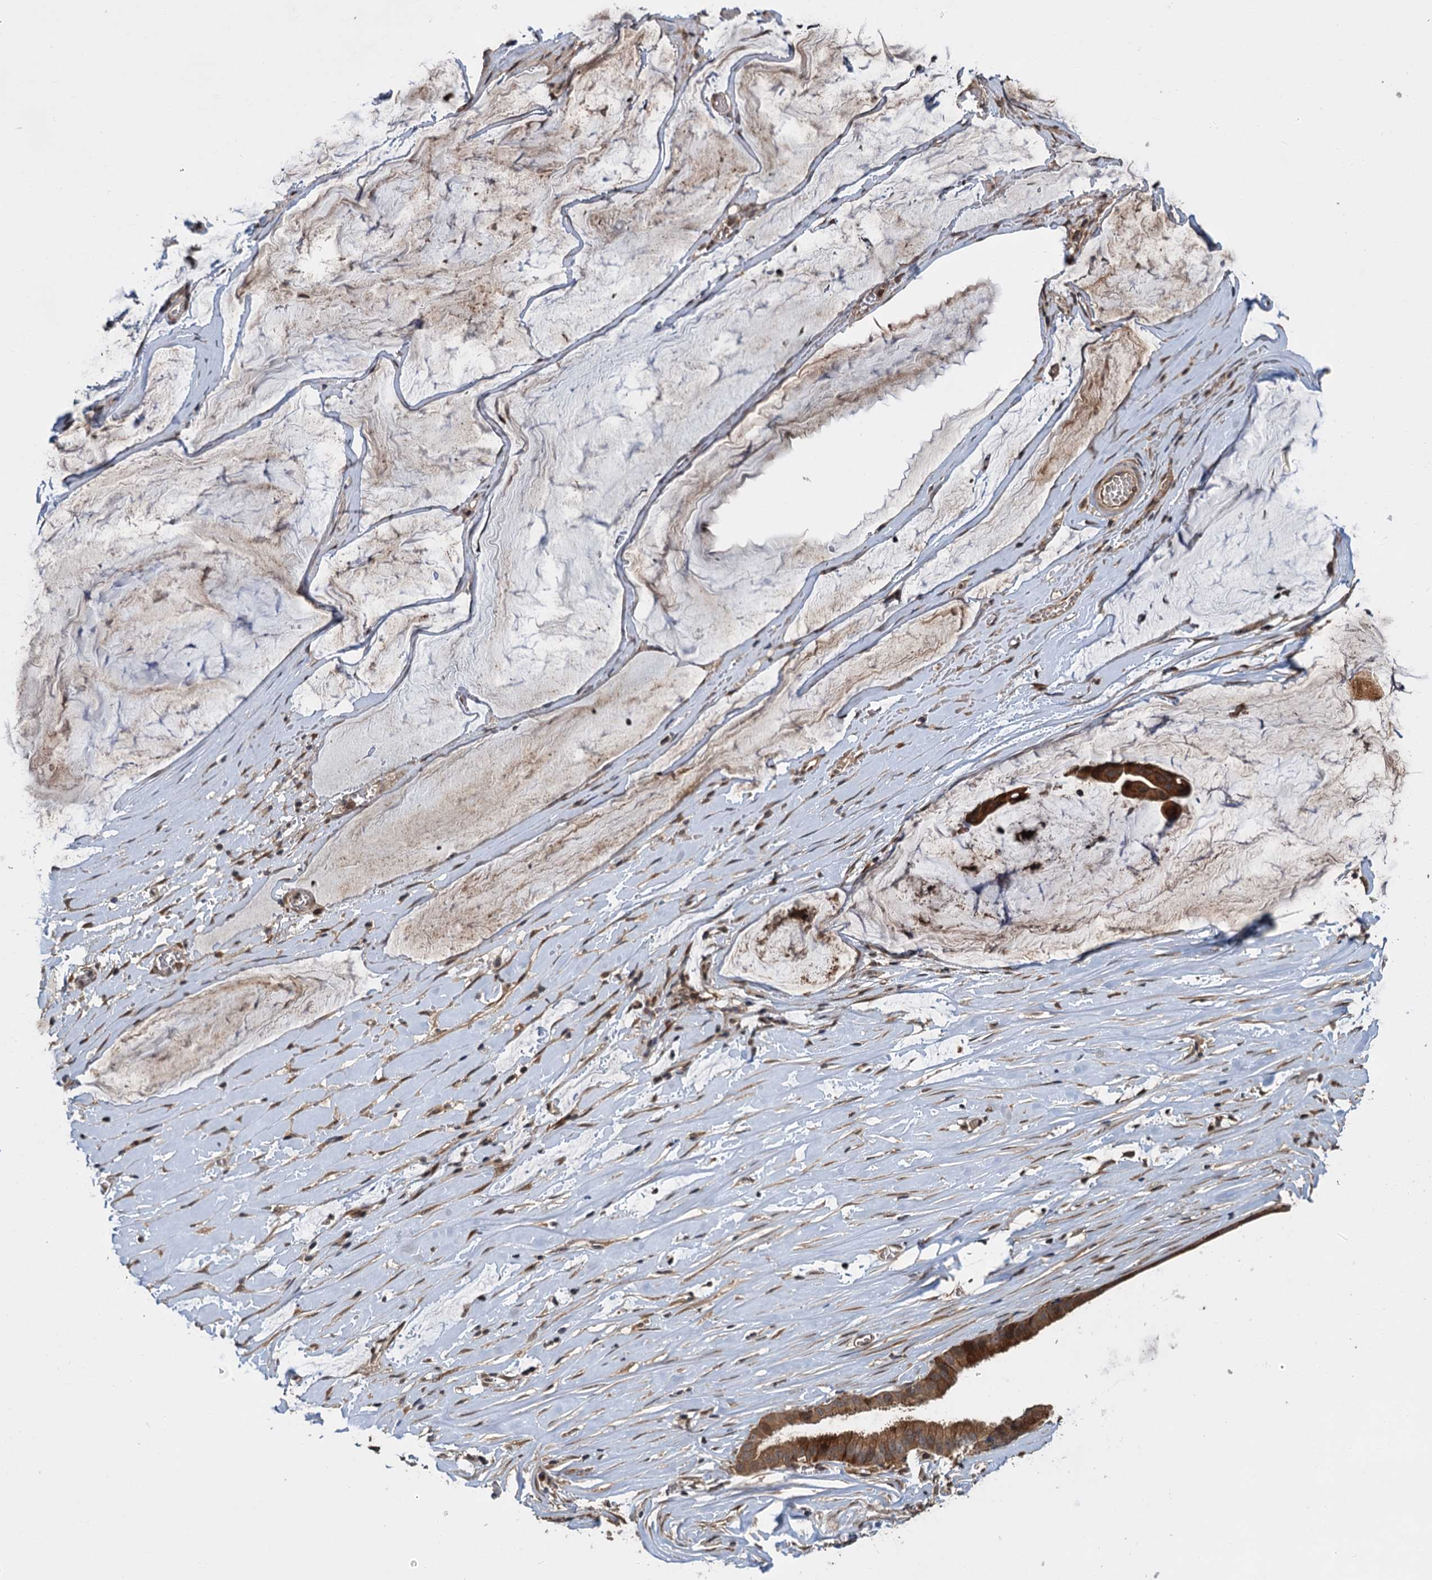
{"staining": {"intensity": "moderate", "quantity": ">75%", "location": "cytoplasmic/membranous"}, "tissue": "ovarian cancer", "cell_type": "Tumor cells", "image_type": "cancer", "snomed": [{"axis": "morphology", "description": "Cystadenocarcinoma, mucinous, NOS"}, {"axis": "topography", "description": "Ovary"}], "caption": "A high-resolution photomicrograph shows IHC staining of ovarian mucinous cystadenocarcinoma, which displays moderate cytoplasmic/membranous positivity in about >75% of tumor cells. The protein of interest is stained brown, and the nuclei are stained in blue (DAB IHC with brightfield microscopy, high magnification).", "gene": "KANSL2", "patient": {"sex": "female", "age": 73}}